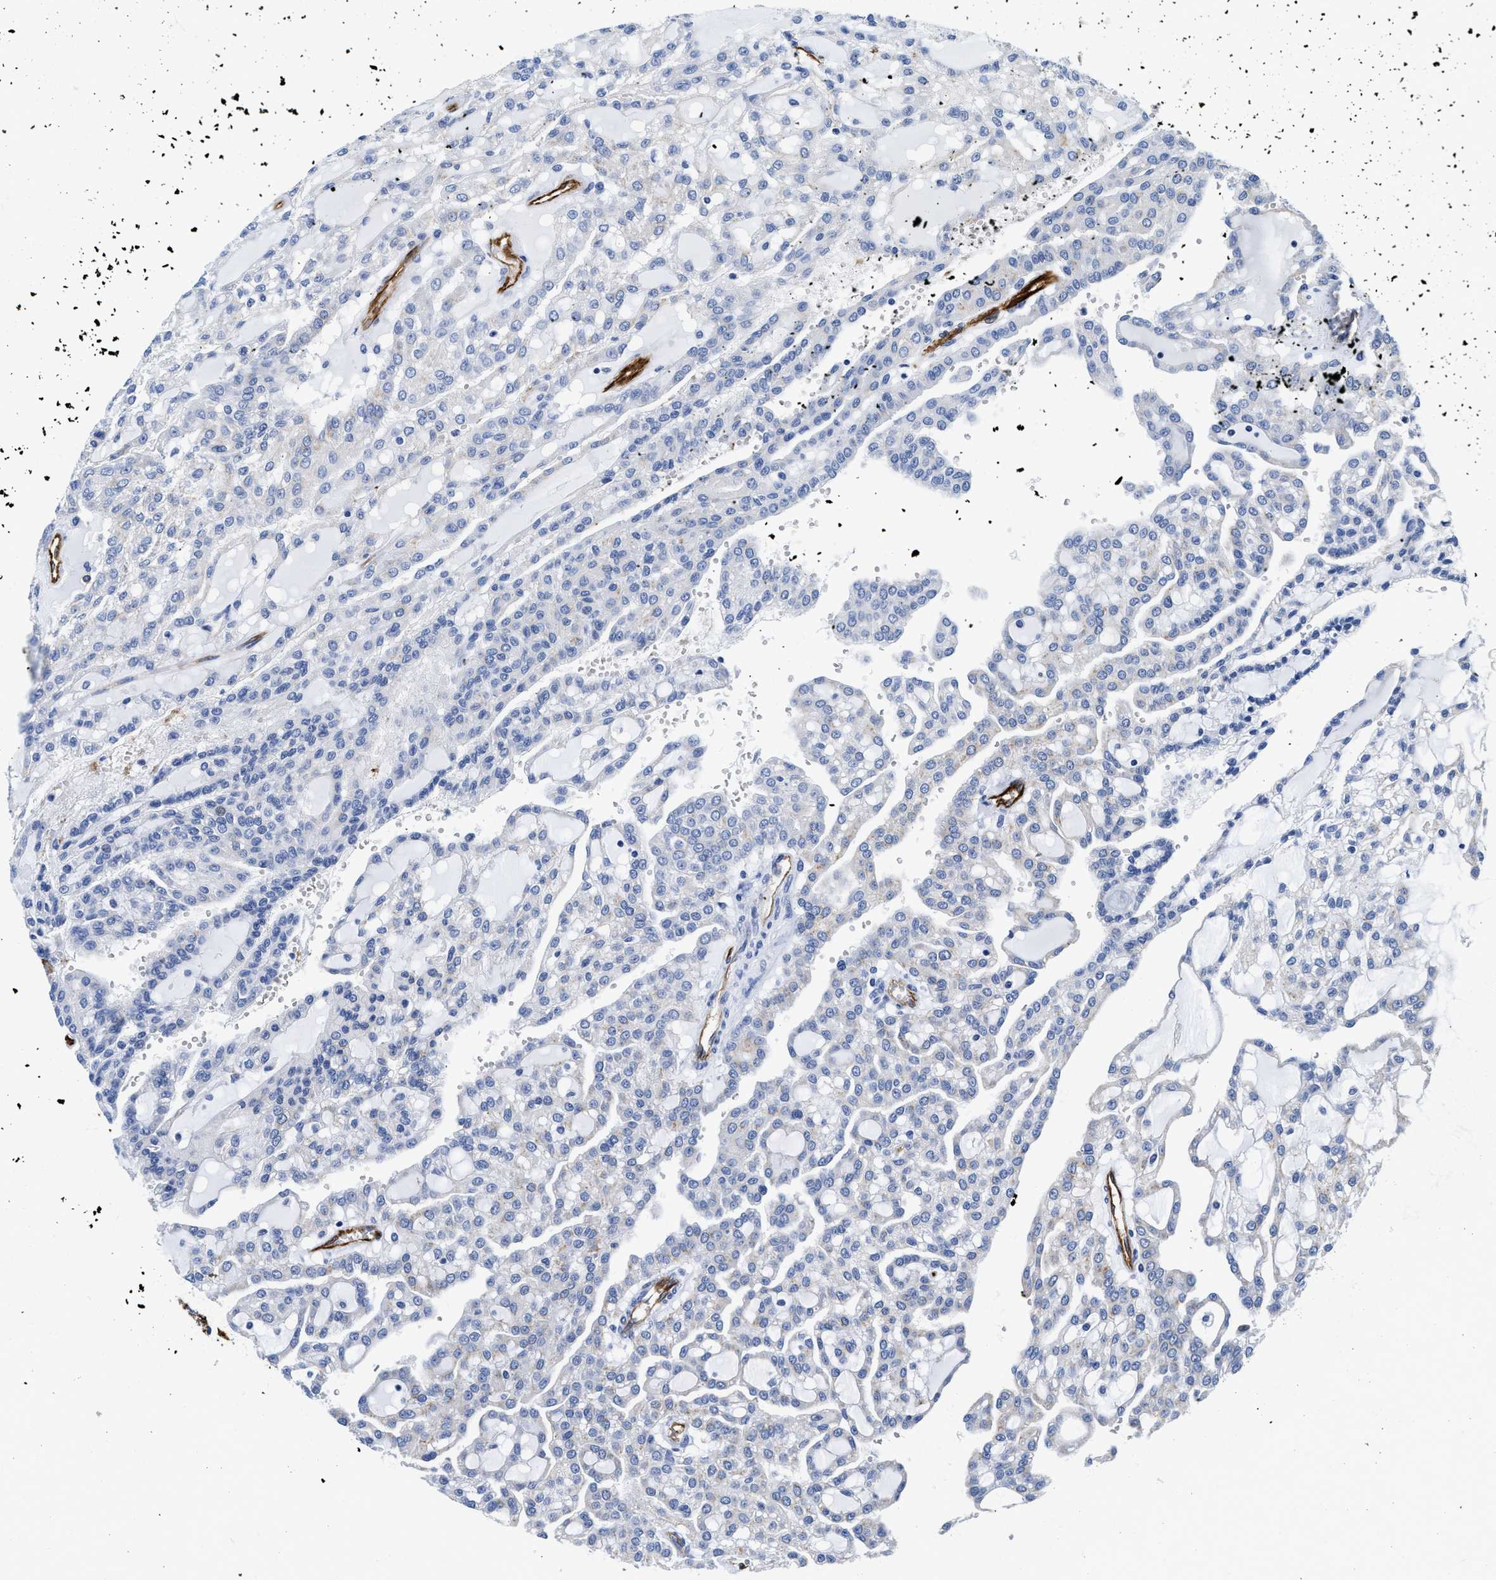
{"staining": {"intensity": "negative", "quantity": "none", "location": "none"}, "tissue": "renal cancer", "cell_type": "Tumor cells", "image_type": "cancer", "snomed": [{"axis": "morphology", "description": "Adenocarcinoma, NOS"}, {"axis": "topography", "description": "Kidney"}], "caption": "This is a micrograph of IHC staining of renal cancer, which shows no expression in tumor cells.", "gene": "TVP23B", "patient": {"sex": "male", "age": 63}}